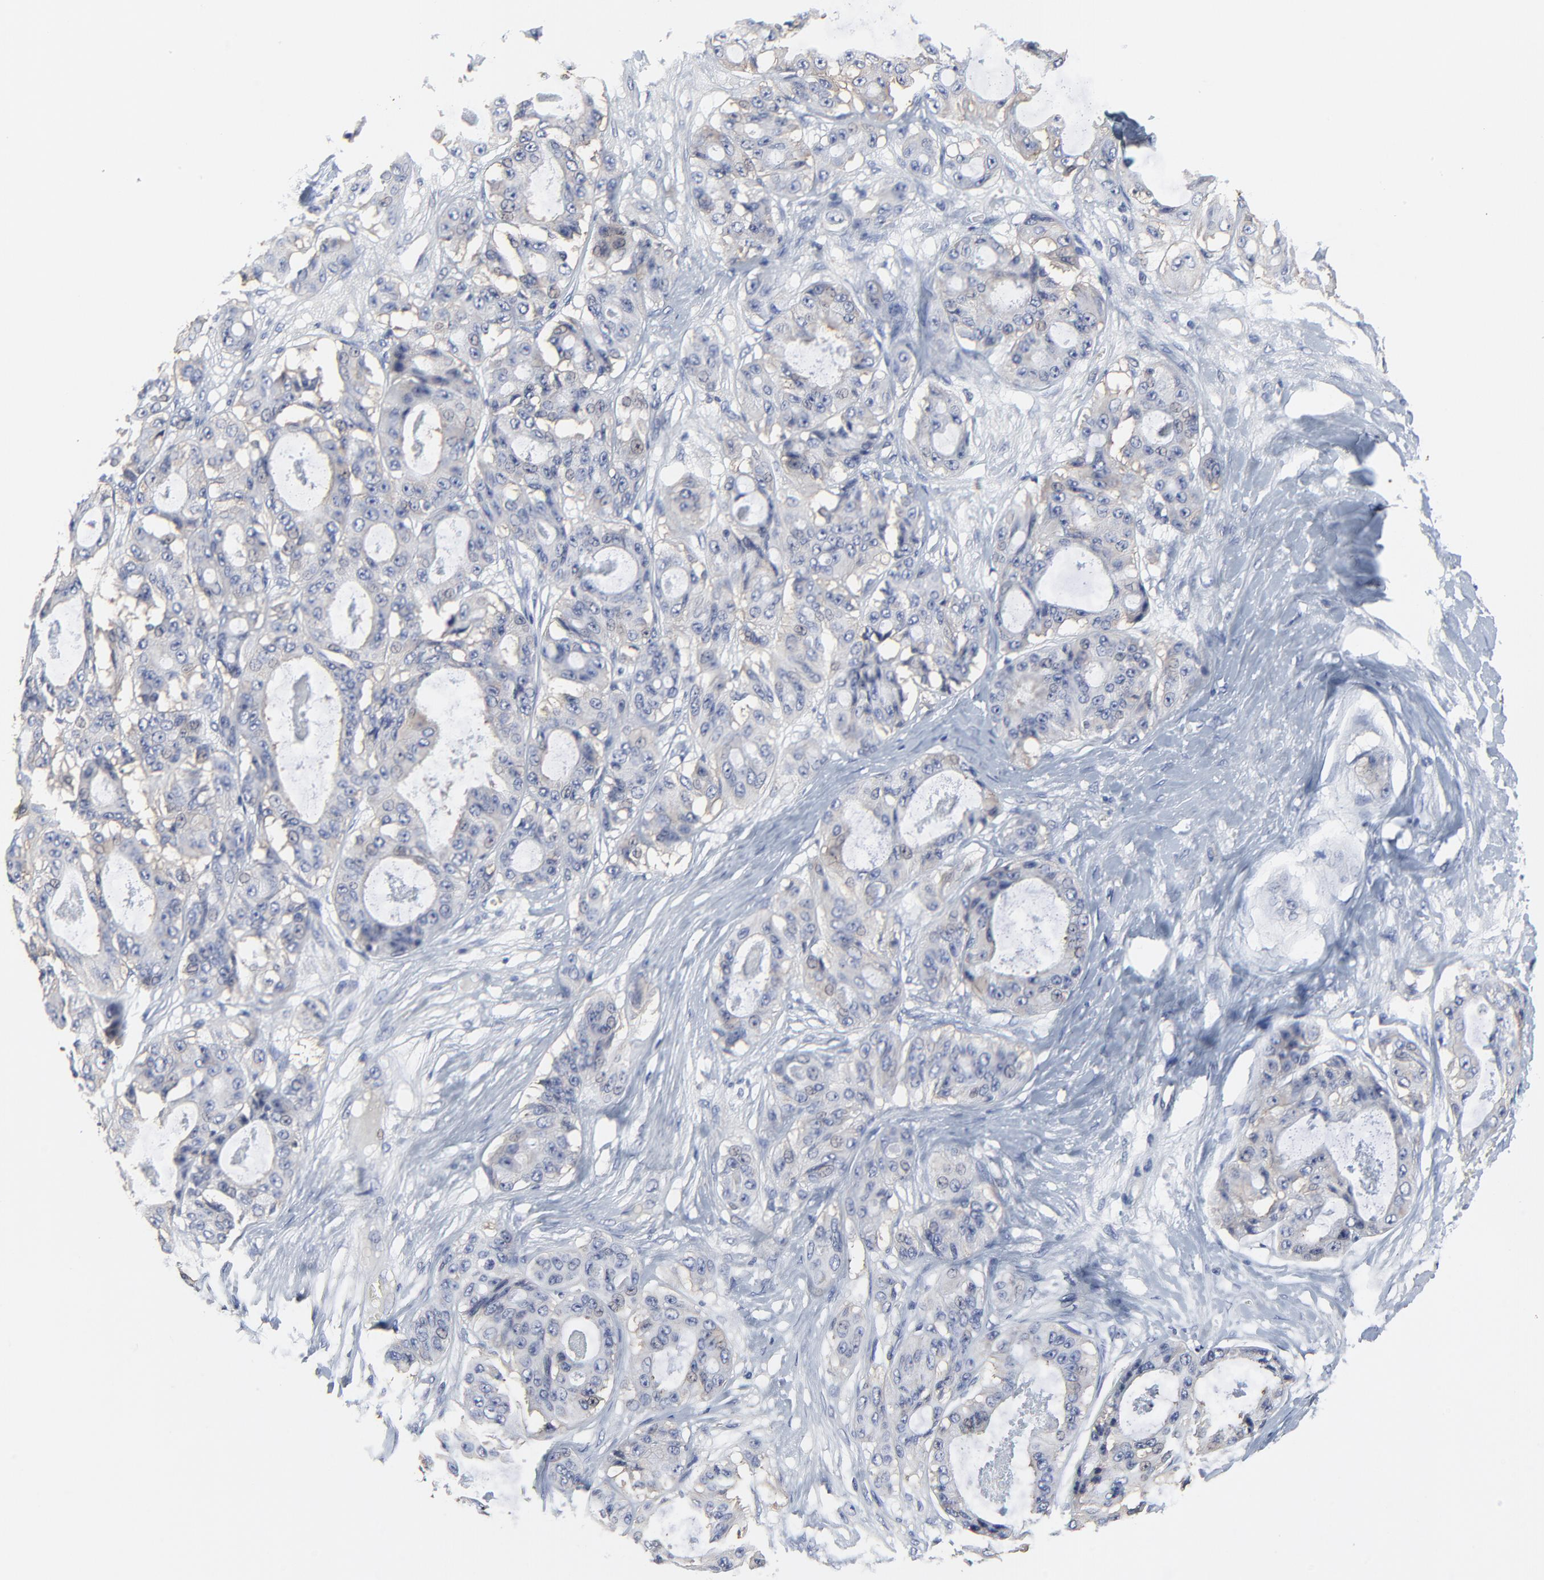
{"staining": {"intensity": "weak", "quantity": "<25%", "location": "cytoplasmic/membranous"}, "tissue": "ovarian cancer", "cell_type": "Tumor cells", "image_type": "cancer", "snomed": [{"axis": "morphology", "description": "Carcinoma, endometroid"}, {"axis": "topography", "description": "Ovary"}], "caption": "The histopathology image demonstrates no staining of tumor cells in ovarian cancer (endometroid carcinoma).", "gene": "NXF3", "patient": {"sex": "female", "age": 61}}